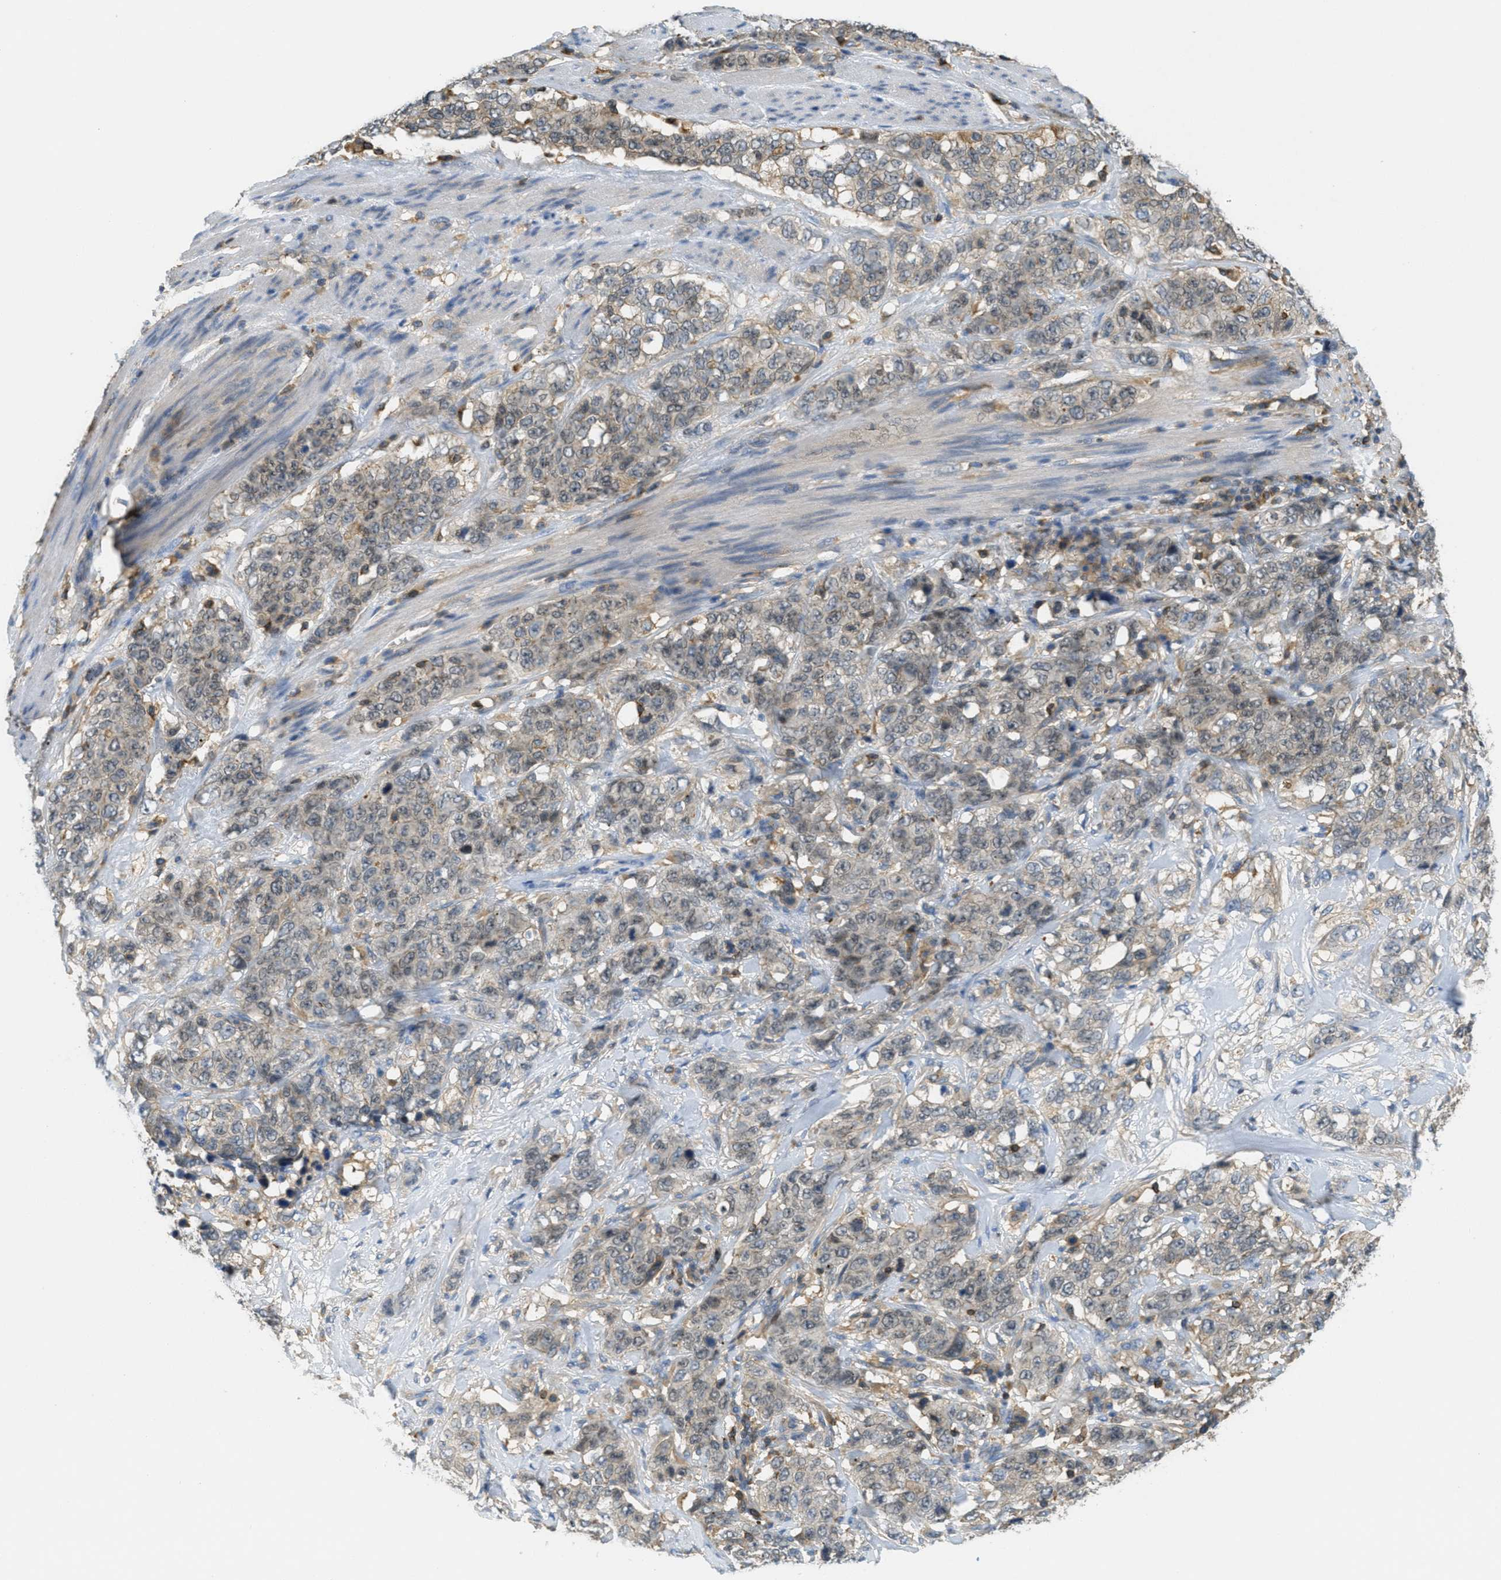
{"staining": {"intensity": "weak", "quantity": "<25%", "location": "cytoplasmic/membranous"}, "tissue": "stomach cancer", "cell_type": "Tumor cells", "image_type": "cancer", "snomed": [{"axis": "morphology", "description": "Adenocarcinoma, NOS"}, {"axis": "topography", "description": "Stomach"}], "caption": "This is a micrograph of immunohistochemistry staining of stomach cancer, which shows no staining in tumor cells. (Brightfield microscopy of DAB (3,3'-diaminobenzidine) immunohistochemistry (IHC) at high magnification).", "gene": "GRIK2", "patient": {"sex": "male", "age": 48}}